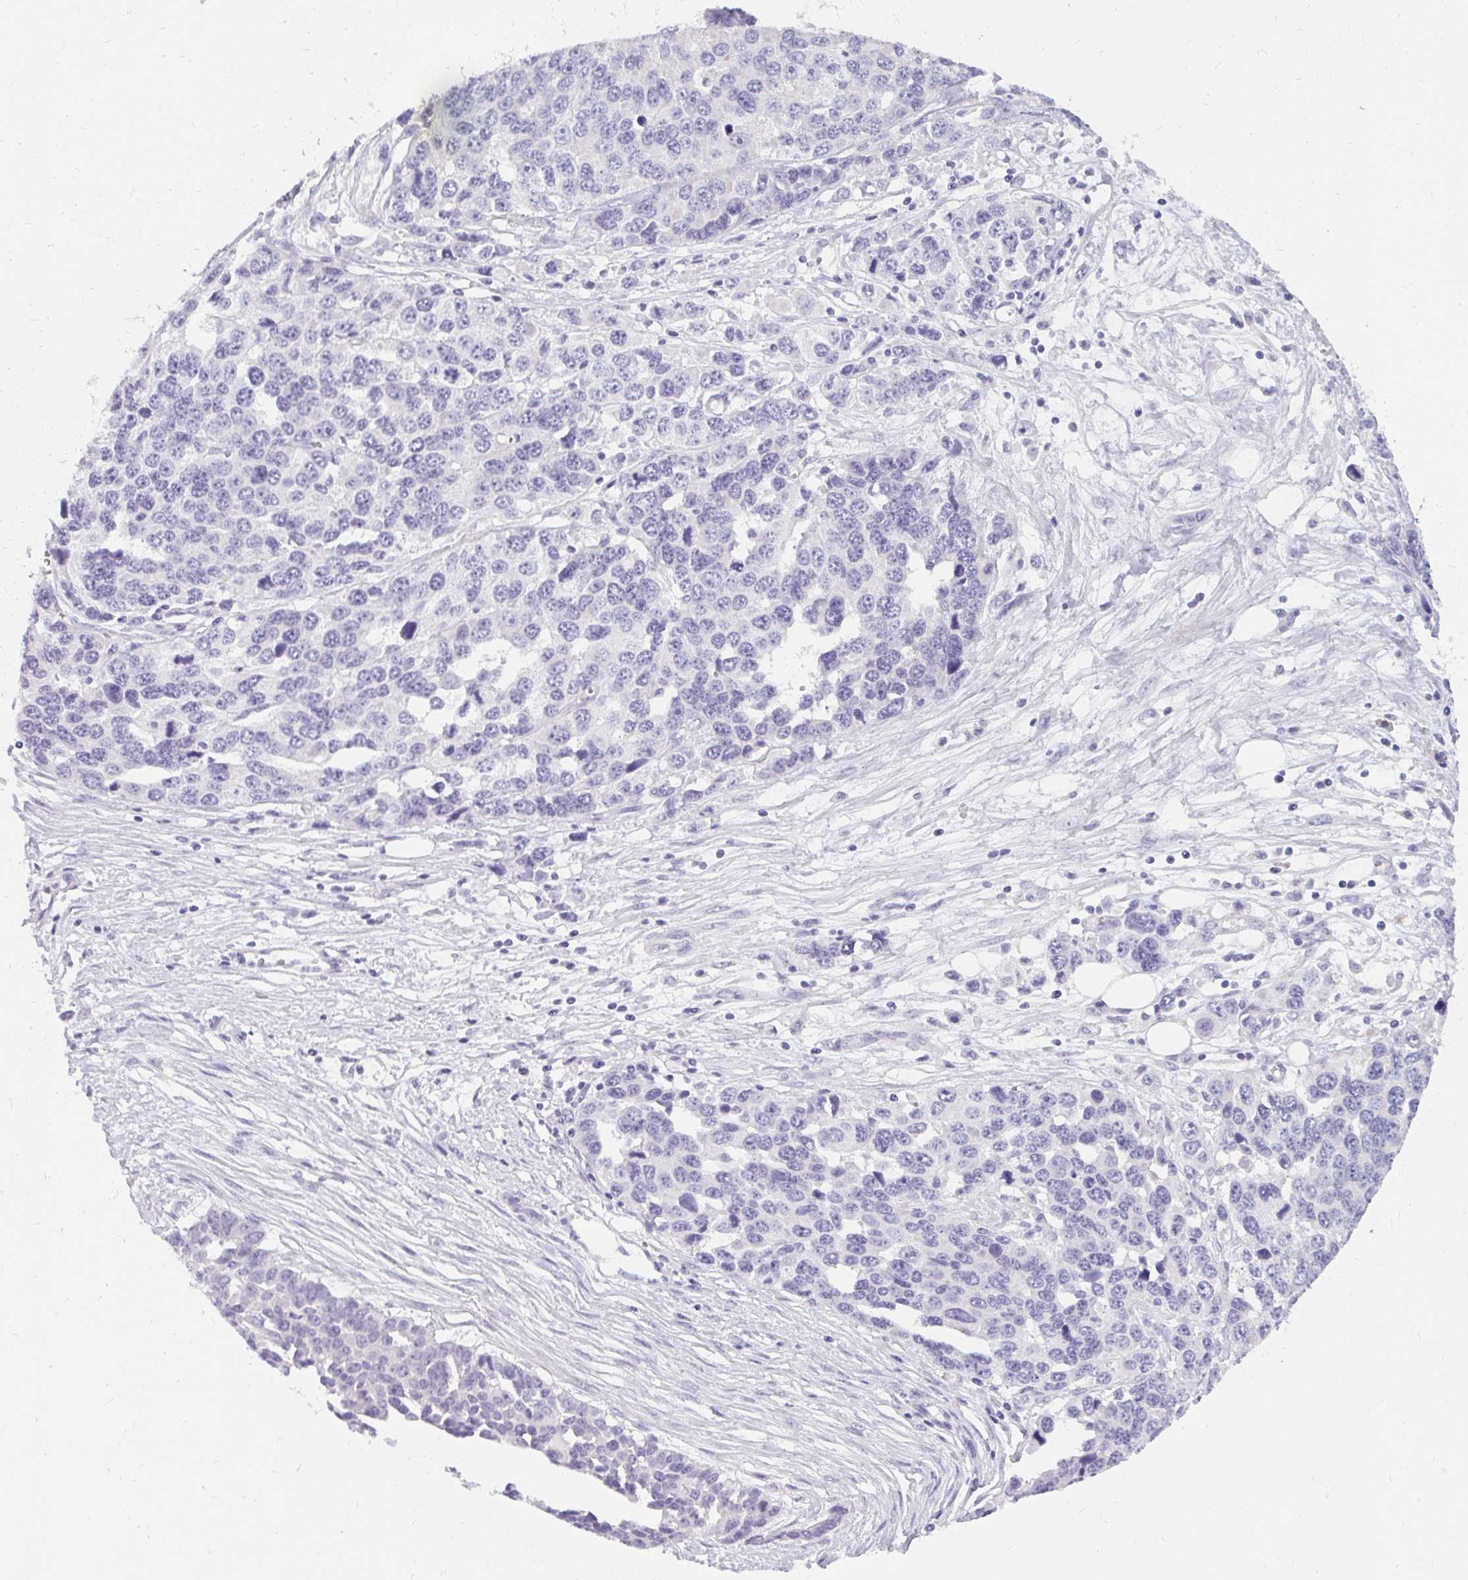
{"staining": {"intensity": "negative", "quantity": "none", "location": "none"}, "tissue": "ovarian cancer", "cell_type": "Tumor cells", "image_type": "cancer", "snomed": [{"axis": "morphology", "description": "Cystadenocarcinoma, serous, NOS"}, {"axis": "topography", "description": "Ovary"}], "caption": "Serous cystadenocarcinoma (ovarian) was stained to show a protein in brown. There is no significant expression in tumor cells. (DAB (3,3'-diaminobenzidine) immunohistochemistry visualized using brightfield microscopy, high magnification).", "gene": "PPP1R3G", "patient": {"sex": "female", "age": 76}}